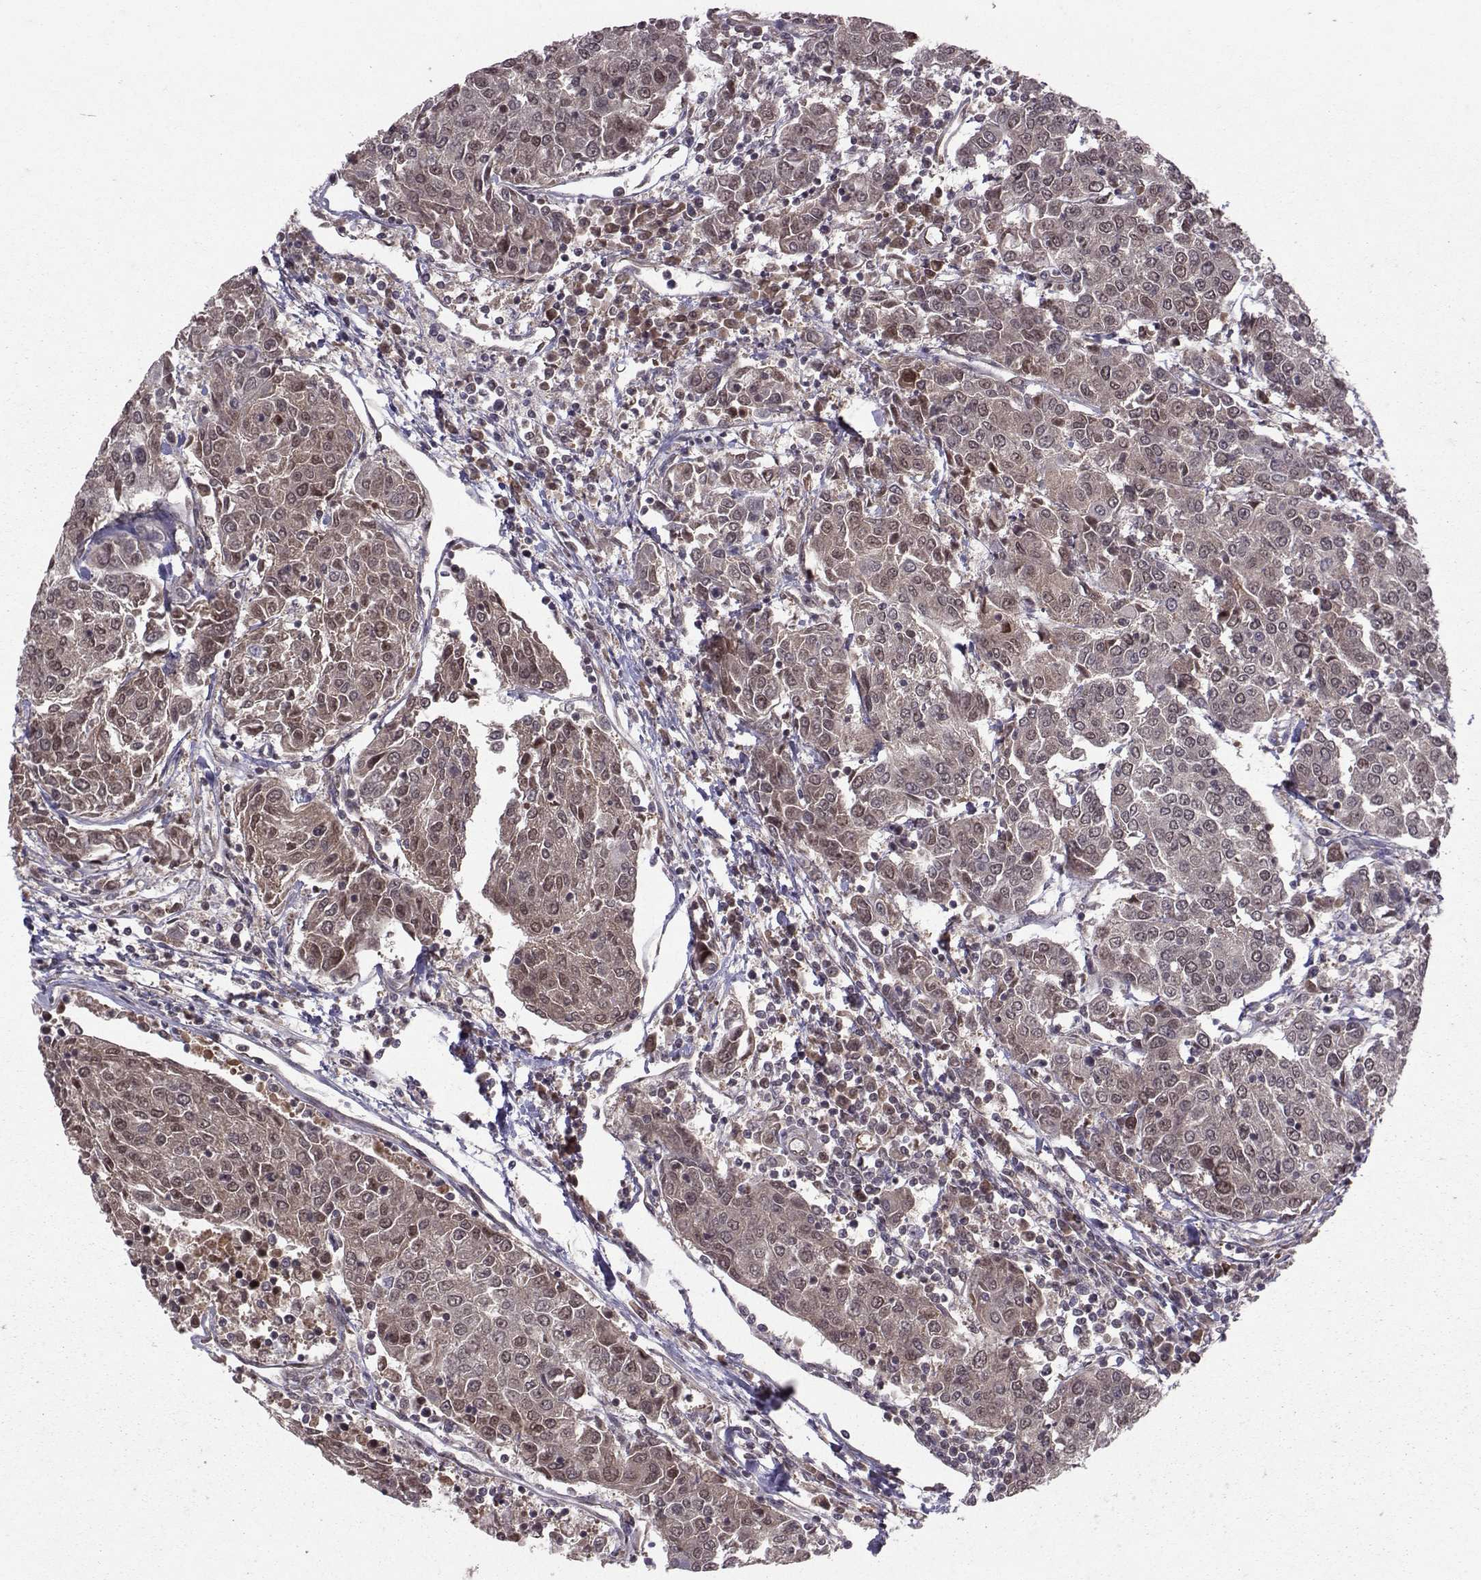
{"staining": {"intensity": "negative", "quantity": "none", "location": "none"}, "tissue": "urothelial cancer", "cell_type": "Tumor cells", "image_type": "cancer", "snomed": [{"axis": "morphology", "description": "Urothelial carcinoma, High grade"}, {"axis": "topography", "description": "Urinary bladder"}], "caption": "Immunohistochemistry (IHC) micrograph of neoplastic tissue: high-grade urothelial carcinoma stained with DAB (3,3'-diaminobenzidine) displays no significant protein positivity in tumor cells.", "gene": "PPP2R2A", "patient": {"sex": "female", "age": 85}}